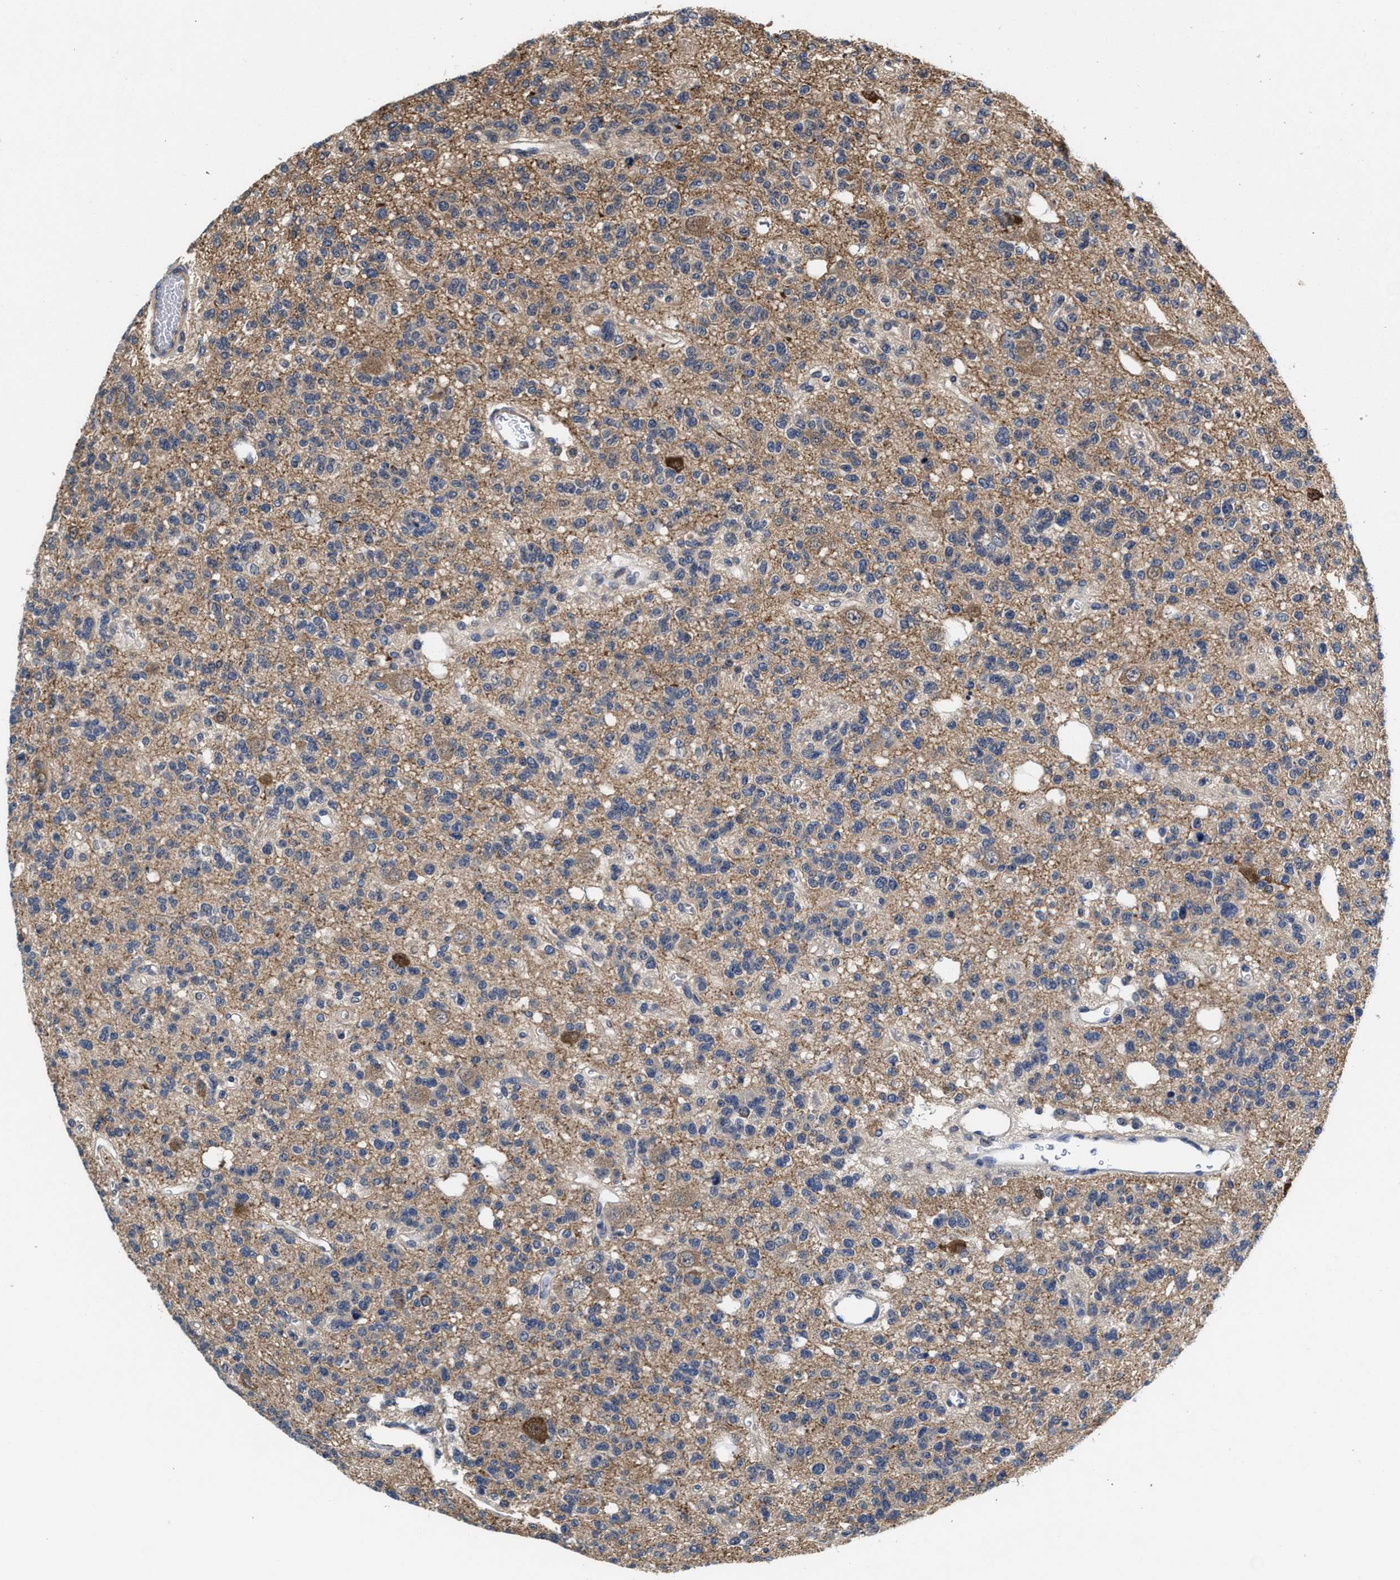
{"staining": {"intensity": "weak", "quantity": "25%-75%", "location": "cytoplasmic/membranous"}, "tissue": "glioma", "cell_type": "Tumor cells", "image_type": "cancer", "snomed": [{"axis": "morphology", "description": "Glioma, malignant, Low grade"}, {"axis": "topography", "description": "Brain"}], "caption": "This is a photomicrograph of immunohistochemistry staining of glioma, which shows weak expression in the cytoplasmic/membranous of tumor cells.", "gene": "KIF12", "patient": {"sex": "male", "age": 38}}